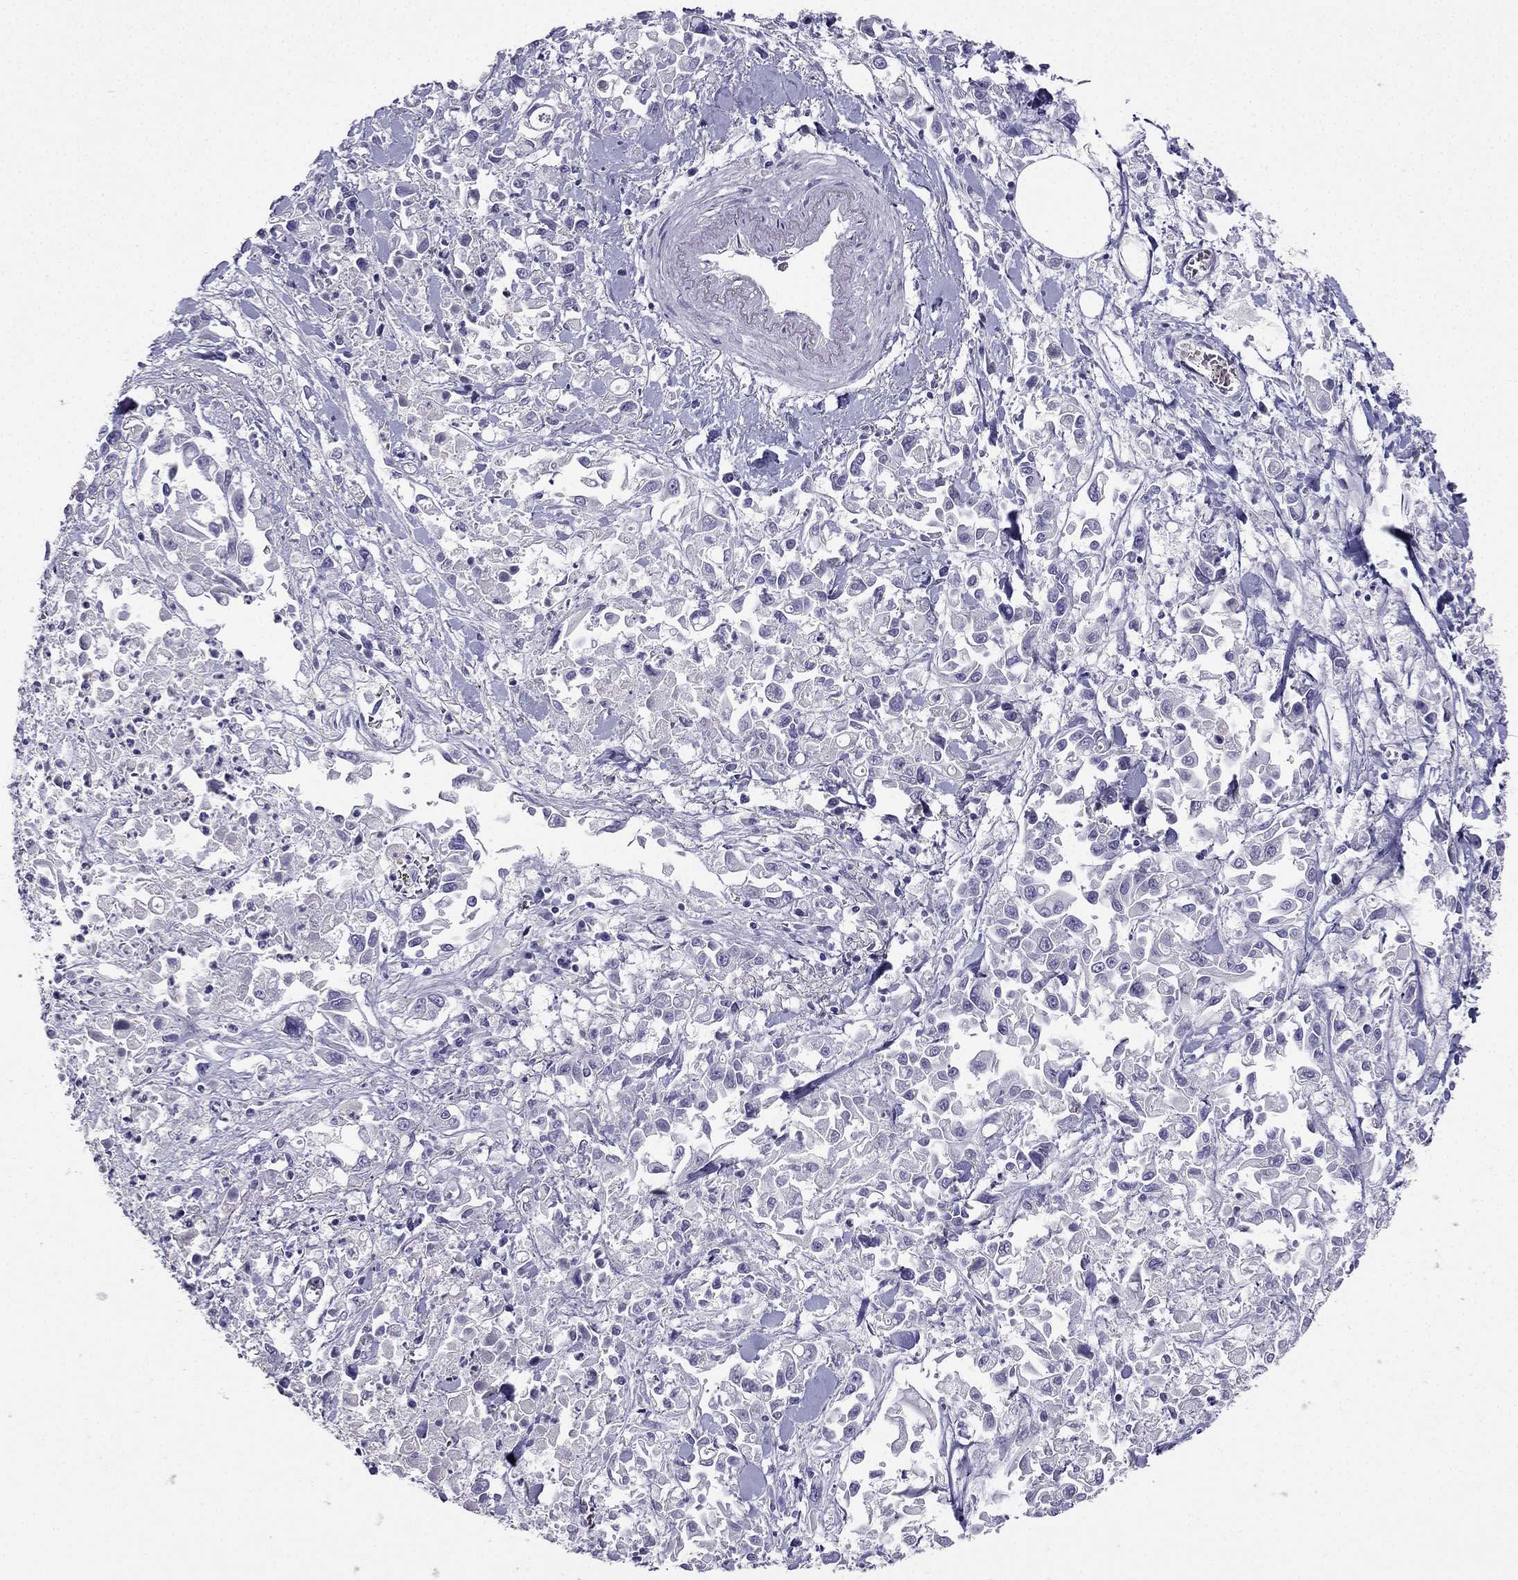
{"staining": {"intensity": "negative", "quantity": "none", "location": "none"}, "tissue": "pancreatic cancer", "cell_type": "Tumor cells", "image_type": "cancer", "snomed": [{"axis": "morphology", "description": "Adenocarcinoma, NOS"}, {"axis": "topography", "description": "Pancreas"}], "caption": "Photomicrograph shows no significant protein expression in tumor cells of adenocarcinoma (pancreatic). Nuclei are stained in blue.", "gene": "RSPH14", "patient": {"sex": "female", "age": 83}}